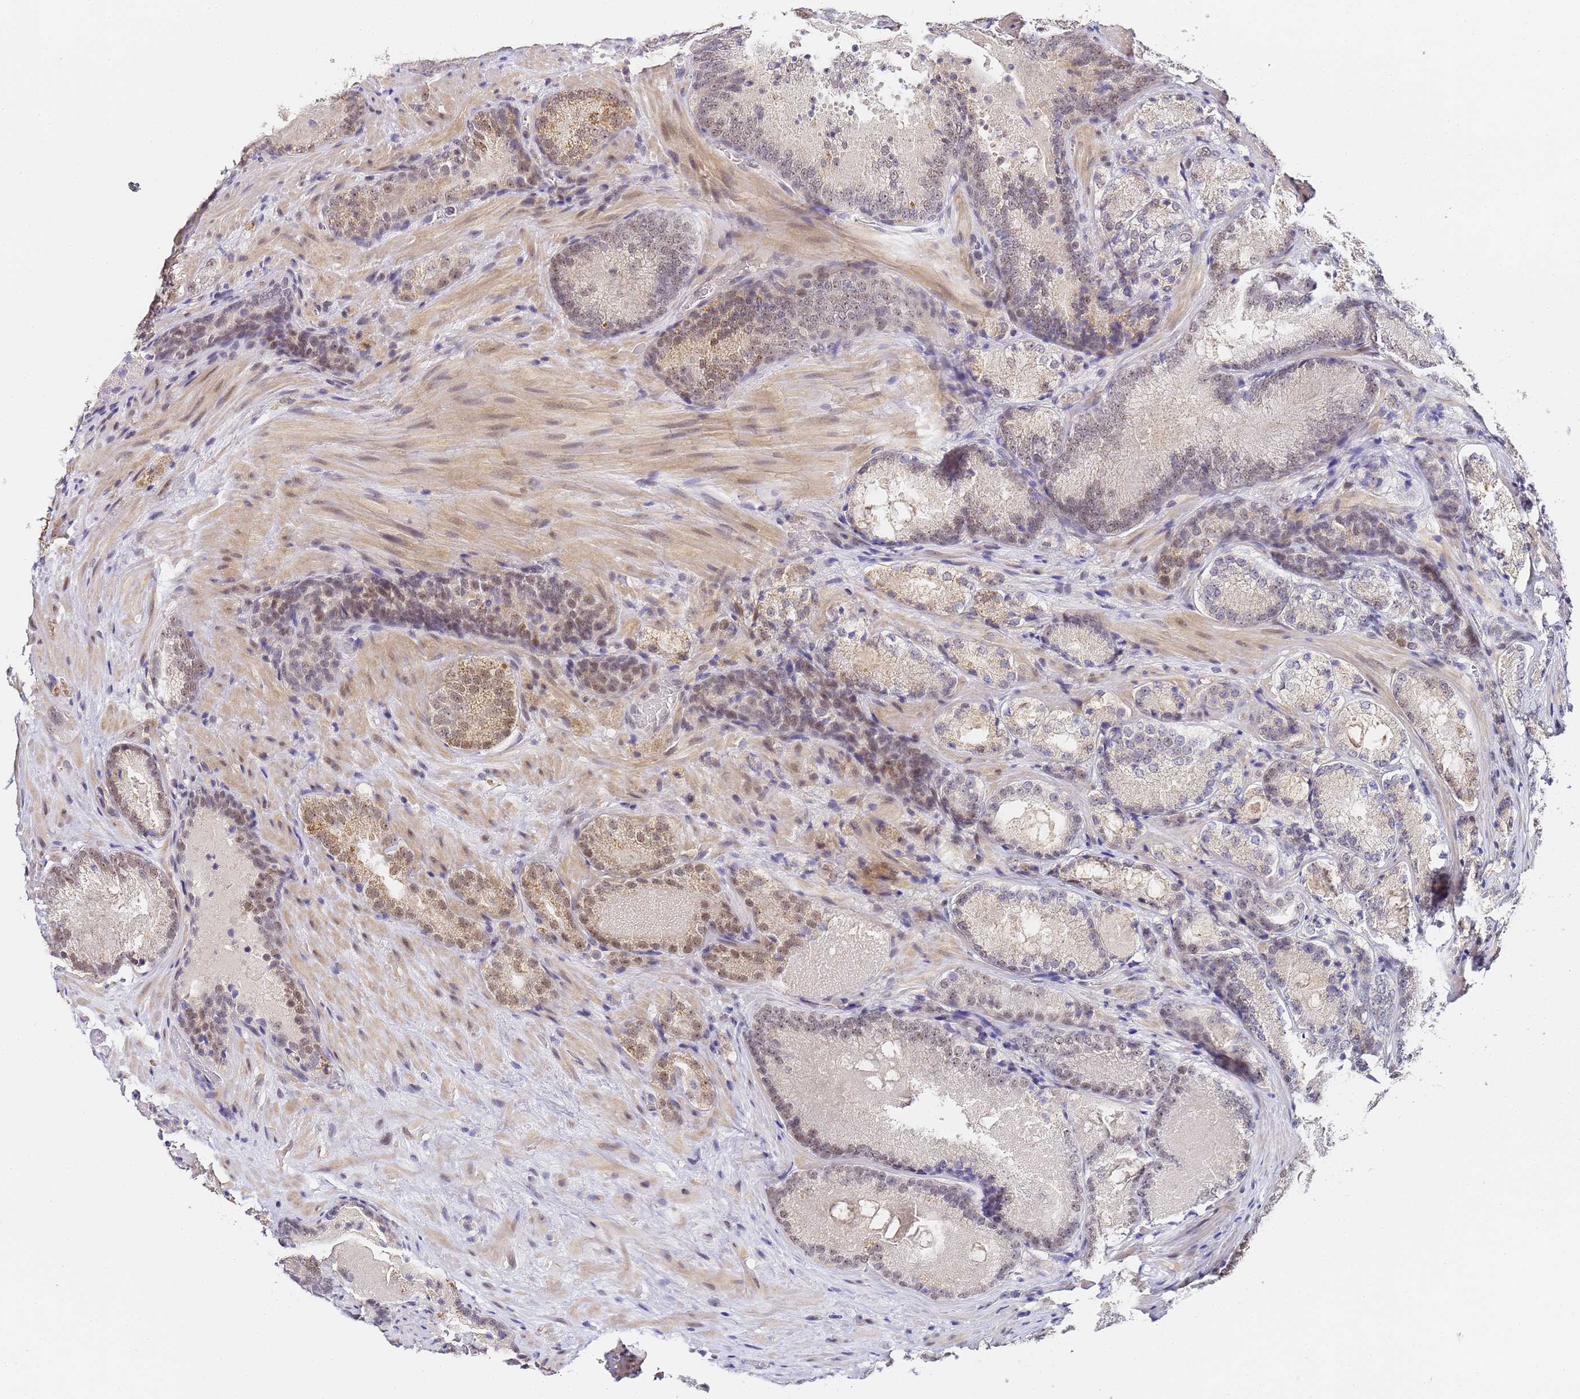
{"staining": {"intensity": "moderate", "quantity": "<25%", "location": "cytoplasmic/membranous,nuclear"}, "tissue": "prostate cancer", "cell_type": "Tumor cells", "image_type": "cancer", "snomed": [{"axis": "morphology", "description": "Adenocarcinoma, Low grade"}, {"axis": "topography", "description": "Prostate"}], "caption": "Protein positivity by IHC exhibits moderate cytoplasmic/membranous and nuclear positivity in about <25% of tumor cells in prostate cancer.", "gene": "LSM3", "patient": {"sex": "male", "age": 74}}